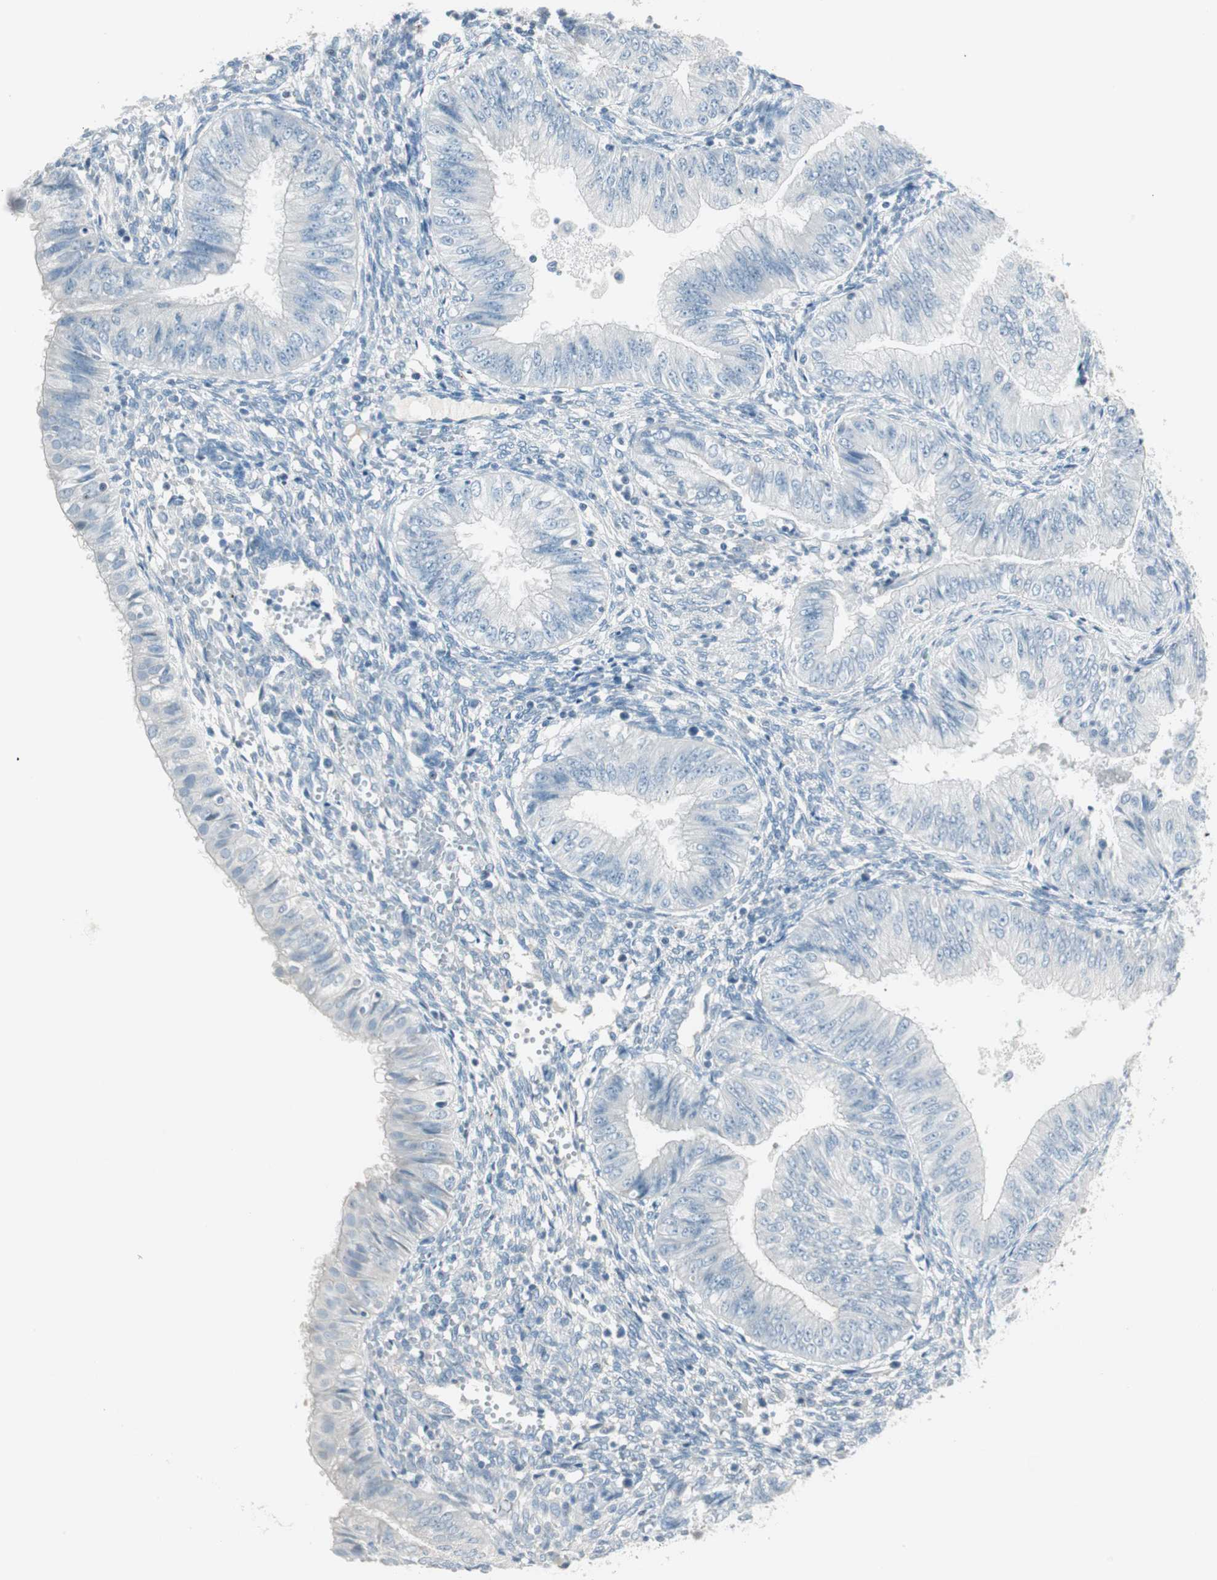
{"staining": {"intensity": "negative", "quantity": "none", "location": "none"}, "tissue": "endometrial cancer", "cell_type": "Tumor cells", "image_type": "cancer", "snomed": [{"axis": "morphology", "description": "Normal tissue, NOS"}, {"axis": "morphology", "description": "Adenocarcinoma, NOS"}, {"axis": "topography", "description": "Endometrium"}], "caption": "Tumor cells are negative for protein expression in human endometrial adenocarcinoma. (DAB IHC, high magnification).", "gene": "ITLN2", "patient": {"sex": "female", "age": 53}}